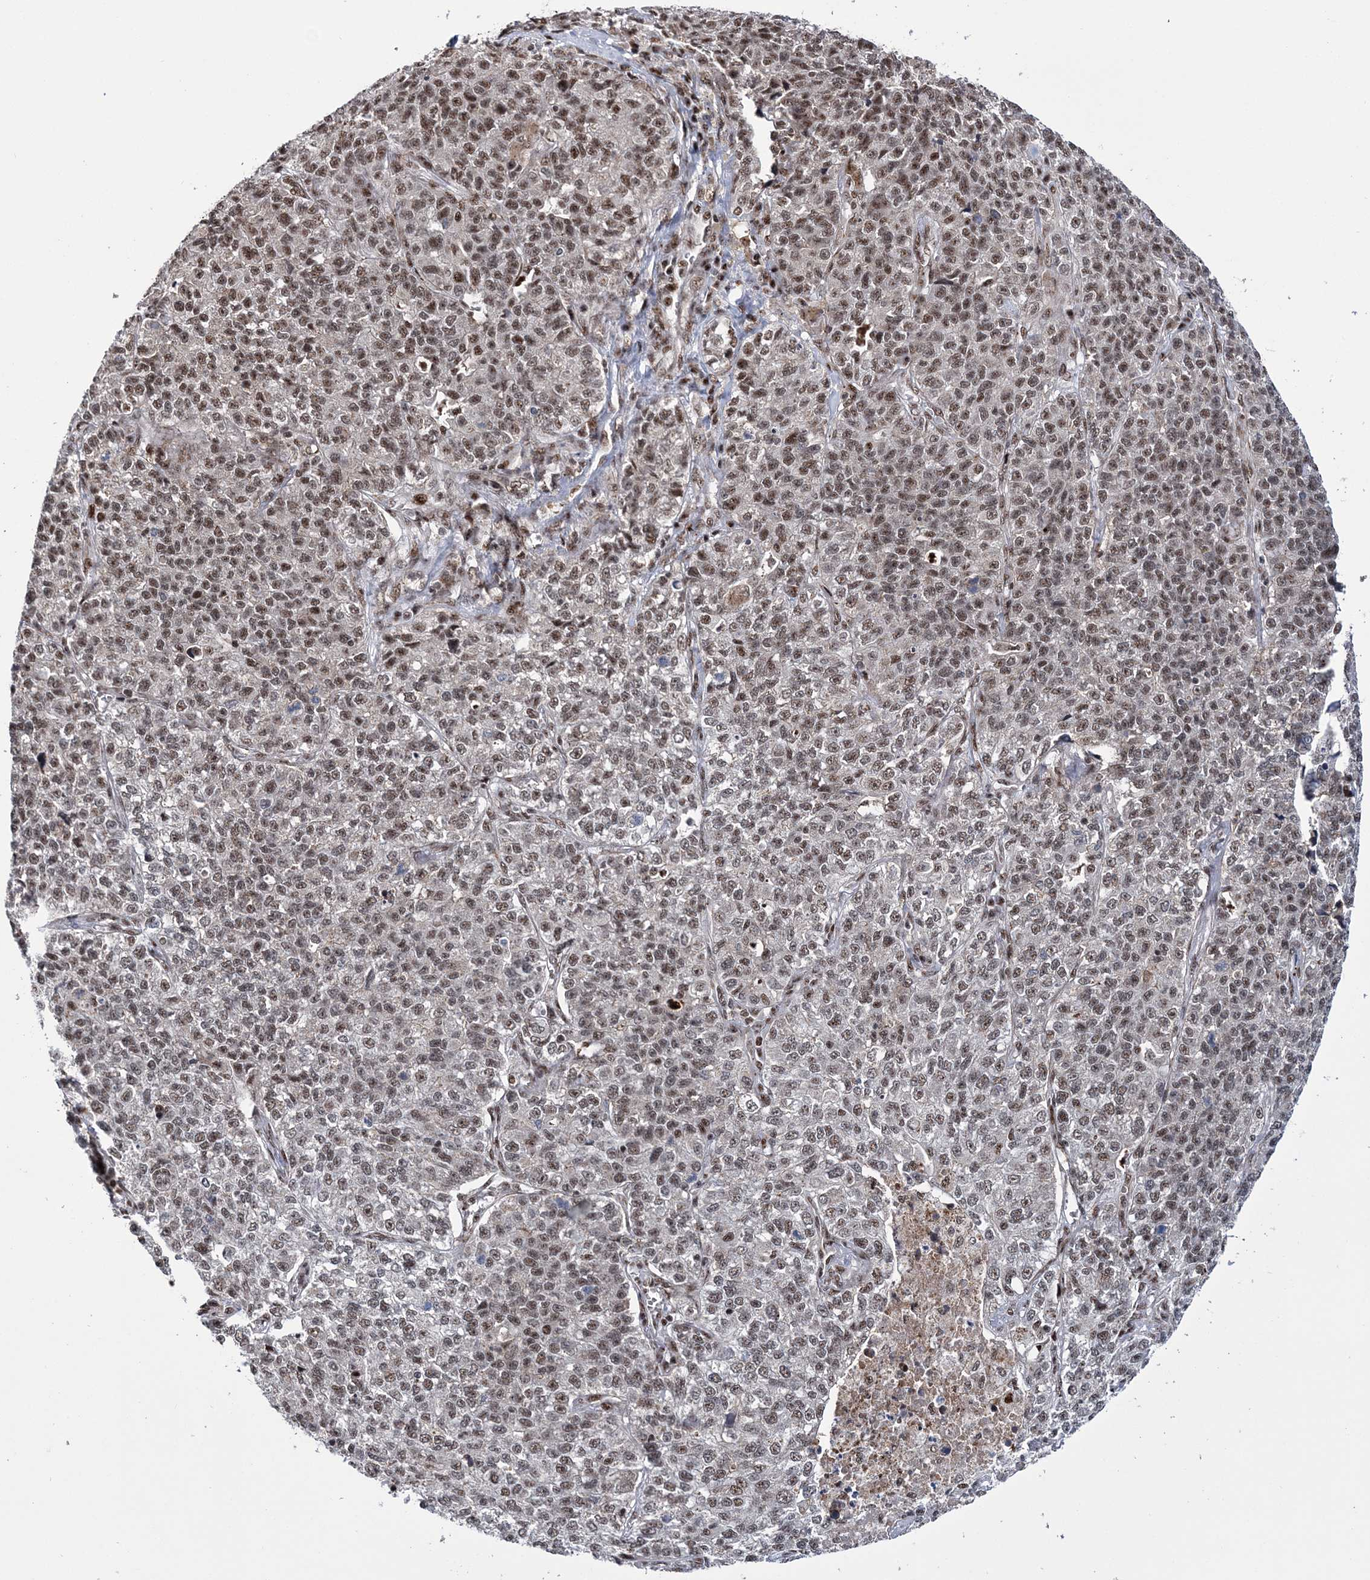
{"staining": {"intensity": "moderate", "quantity": ">75%", "location": "nuclear"}, "tissue": "lung cancer", "cell_type": "Tumor cells", "image_type": "cancer", "snomed": [{"axis": "morphology", "description": "Adenocarcinoma, NOS"}, {"axis": "topography", "description": "Lung"}], "caption": "Moderate nuclear positivity is identified in about >75% of tumor cells in adenocarcinoma (lung).", "gene": "TATDN2", "patient": {"sex": "male", "age": 49}}